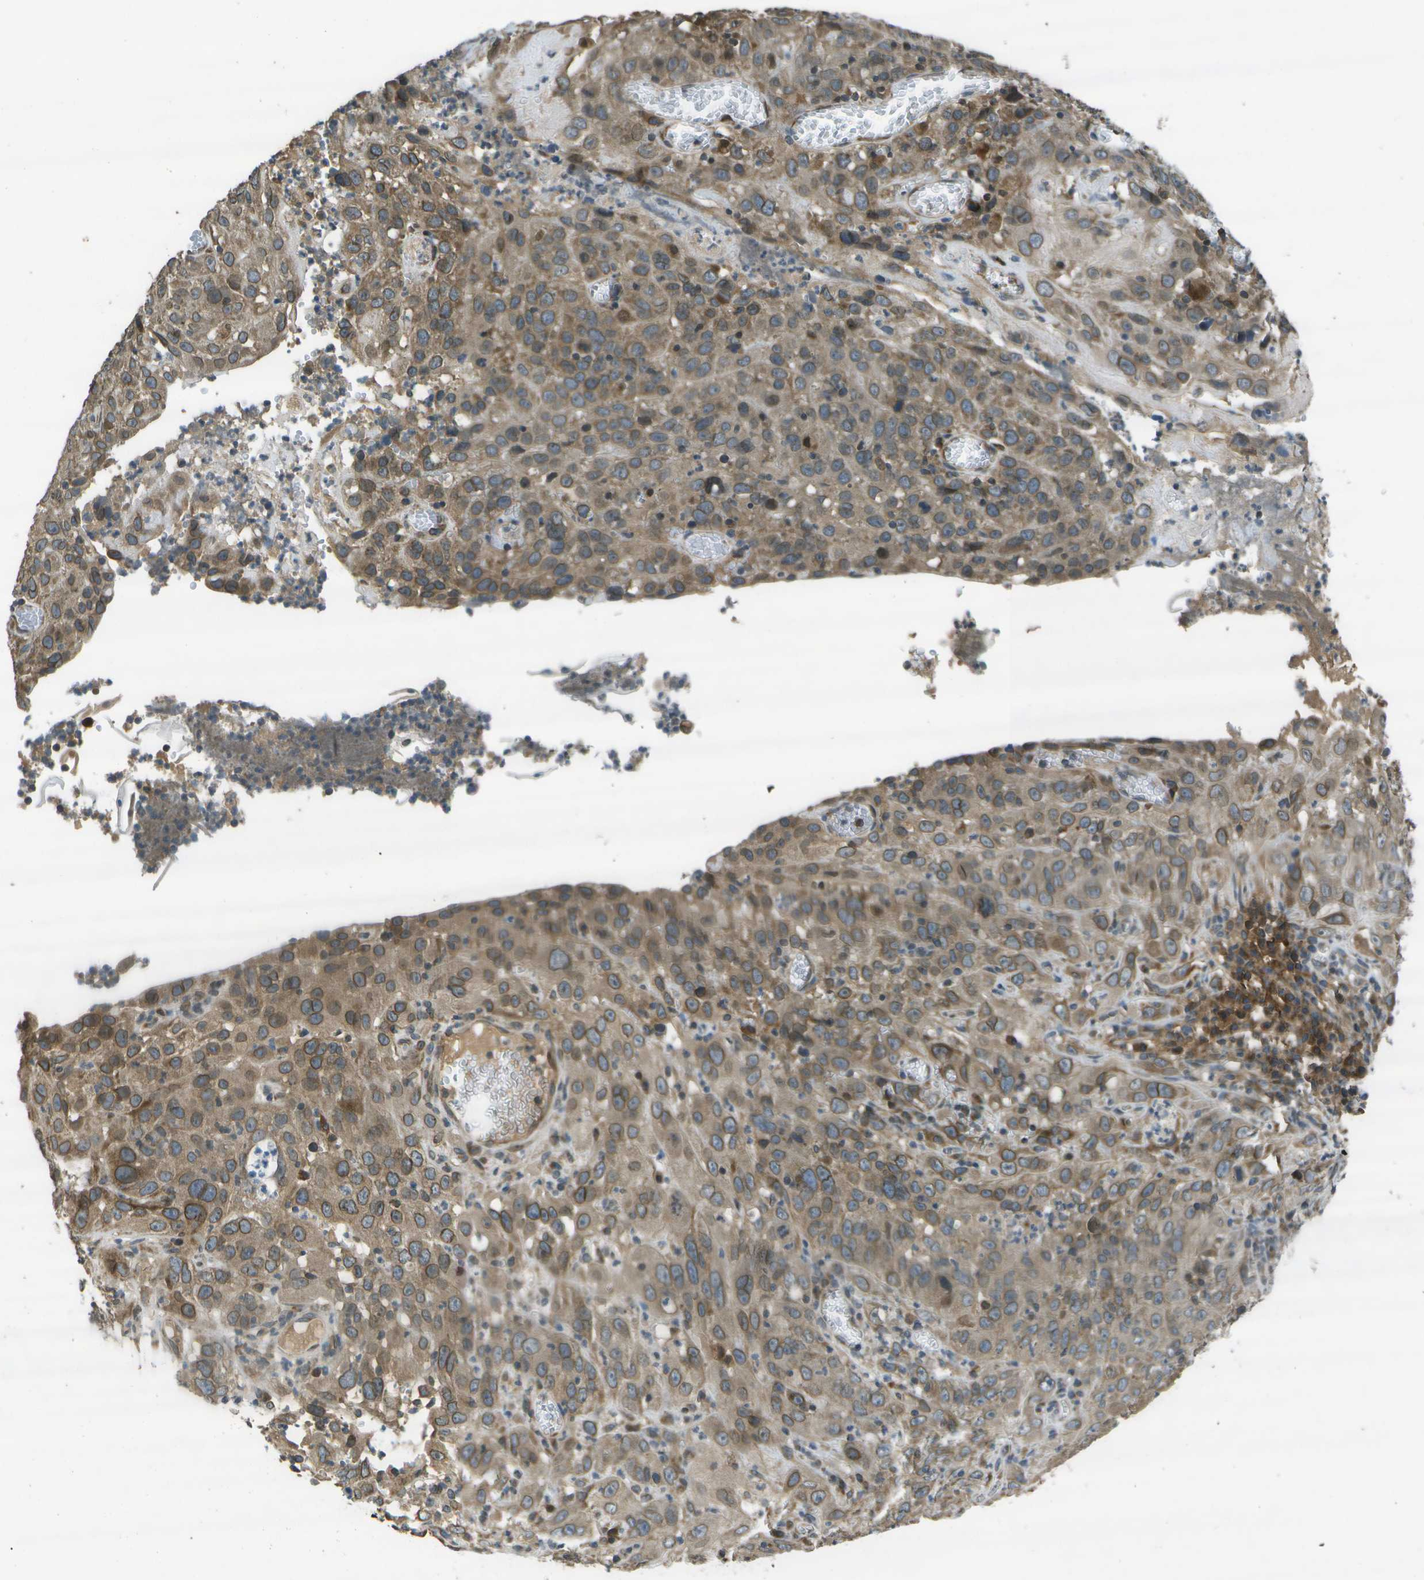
{"staining": {"intensity": "moderate", "quantity": ">75%", "location": "cytoplasmic/membranous"}, "tissue": "cervical cancer", "cell_type": "Tumor cells", "image_type": "cancer", "snomed": [{"axis": "morphology", "description": "Squamous cell carcinoma, NOS"}, {"axis": "topography", "description": "Cervix"}], "caption": "This is an image of IHC staining of cervical squamous cell carcinoma, which shows moderate expression in the cytoplasmic/membranous of tumor cells.", "gene": "HFE", "patient": {"sex": "female", "age": 32}}